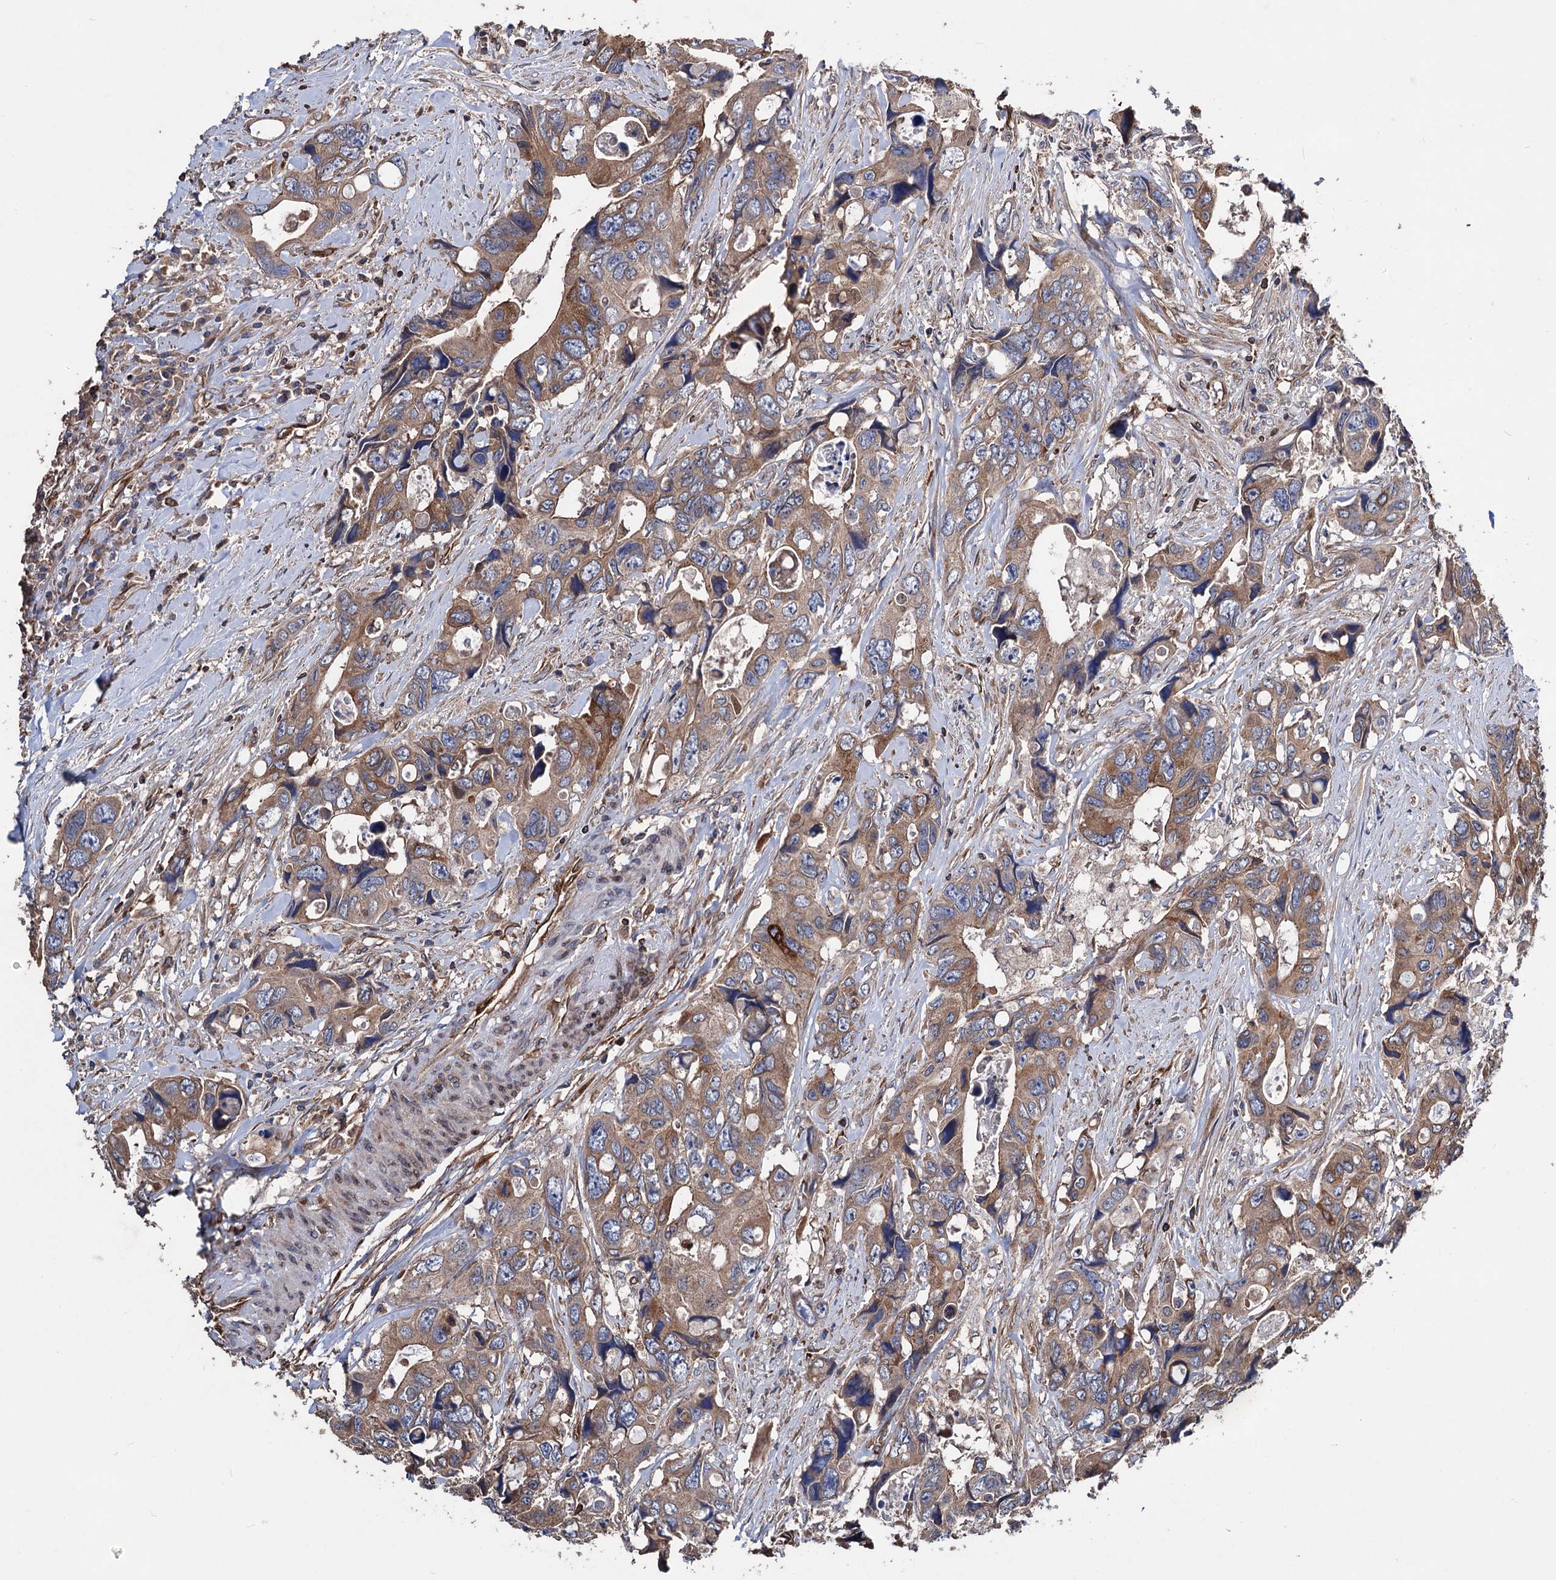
{"staining": {"intensity": "moderate", "quantity": ">75%", "location": "cytoplasmic/membranous"}, "tissue": "colorectal cancer", "cell_type": "Tumor cells", "image_type": "cancer", "snomed": [{"axis": "morphology", "description": "Adenocarcinoma, NOS"}, {"axis": "topography", "description": "Rectum"}], "caption": "A medium amount of moderate cytoplasmic/membranous positivity is identified in about >75% of tumor cells in colorectal cancer (adenocarcinoma) tissue.", "gene": "STING1", "patient": {"sex": "male", "age": 57}}